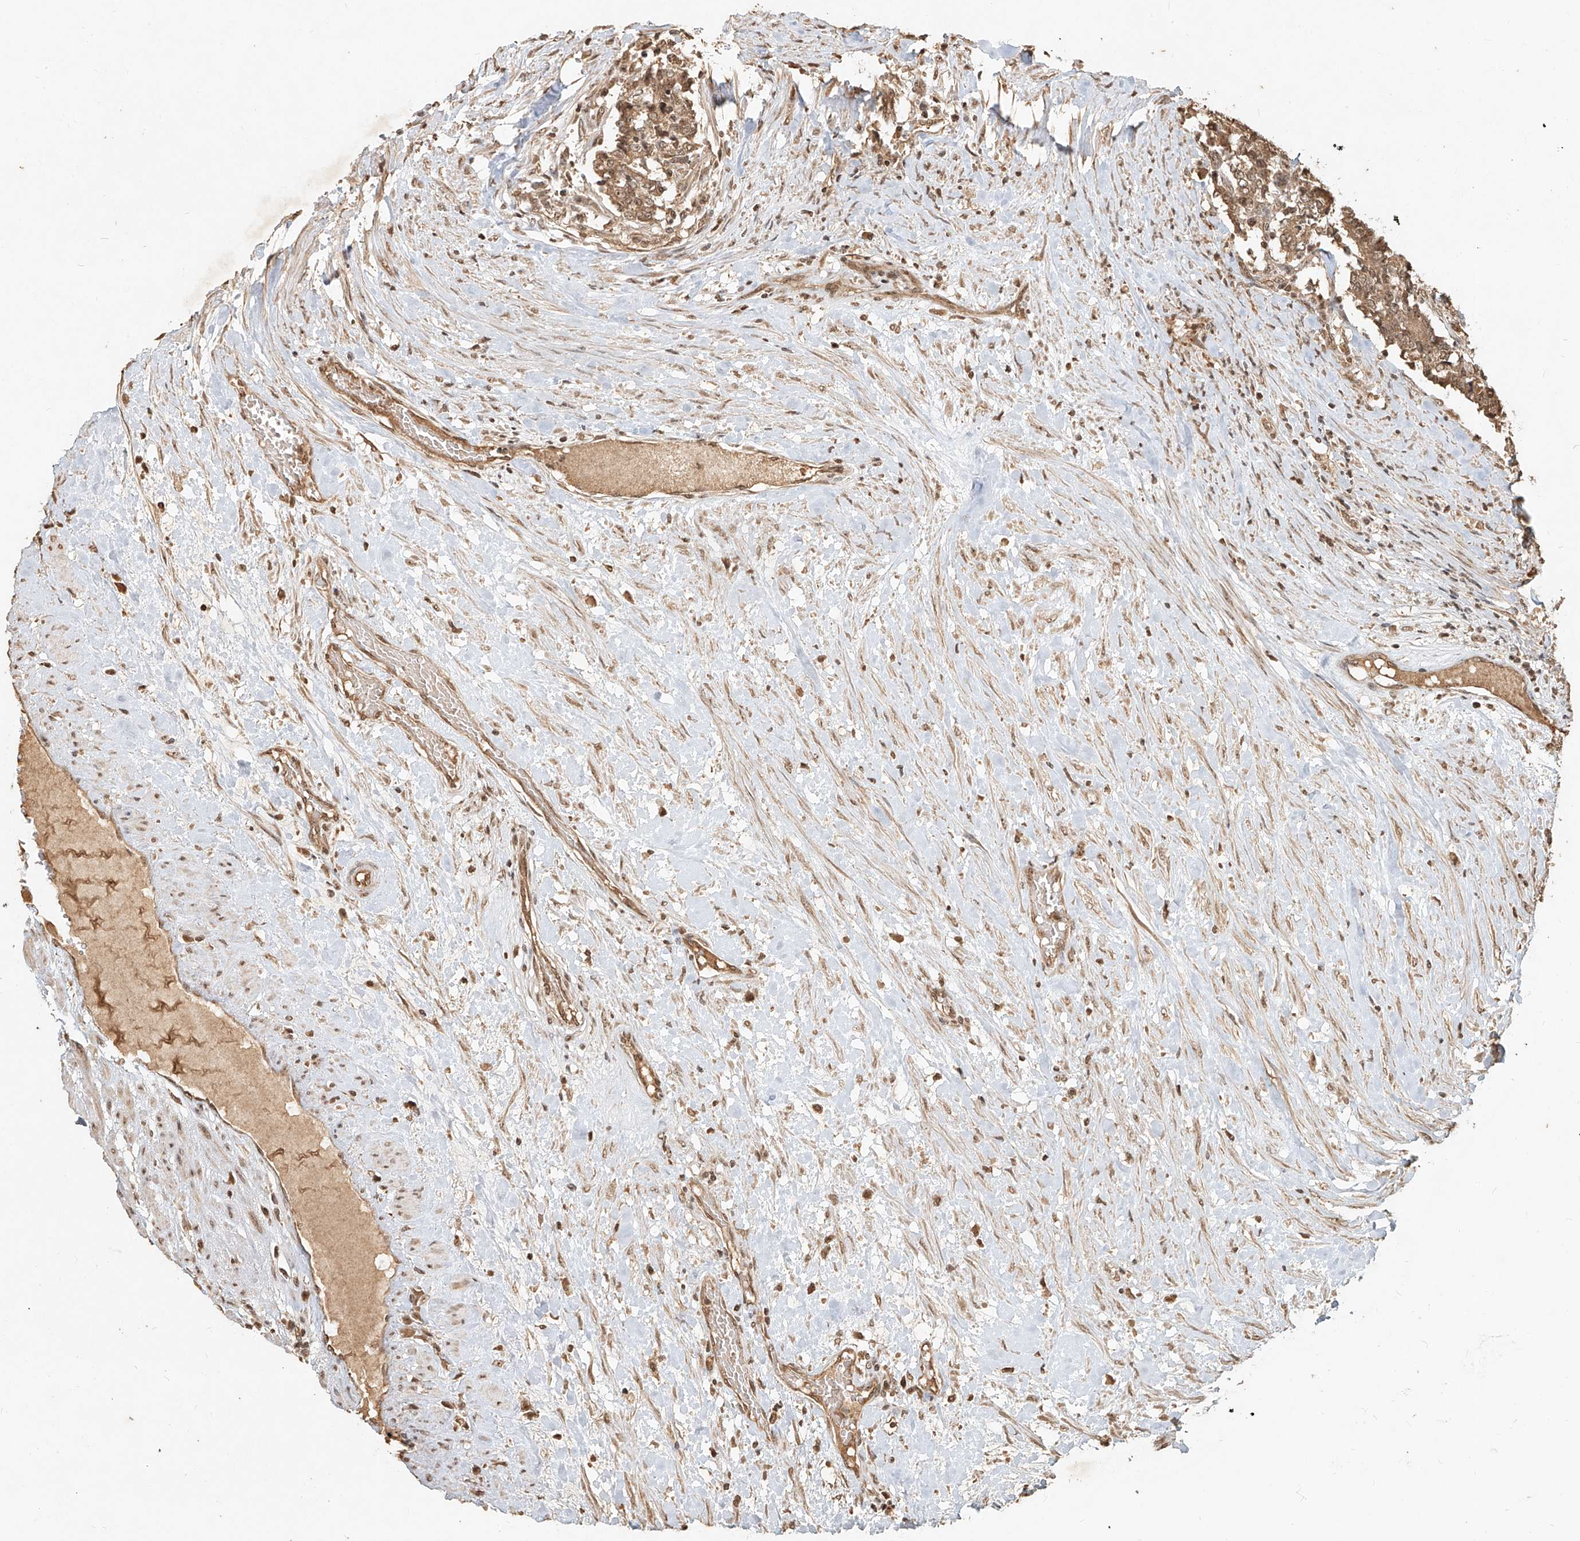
{"staining": {"intensity": "weak", "quantity": ">75%", "location": "cytoplasmic/membranous,nuclear"}, "tissue": "prostate cancer", "cell_type": "Tumor cells", "image_type": "cancer", "snomed": [{"axis": "morphology", "description": "Normal tissue, NOS"}, {"axis": "morphology", "description": "Adenocarcinoma, High grade"}, {"axis": "topography", "description": "Prostate"}, {"axis": "topography", "description": "Seminal veicle"}], "caption": "Immunohistochemistry (IHC) of prostate cancer (high-grade adenocarcinoma) displays low levels of weak cytoplasmic/membranous and nuclear positivity in approximately >75% of tumor cells.", "gene": "UBE2K", "patient": {"sex": "male", "age": 55}}